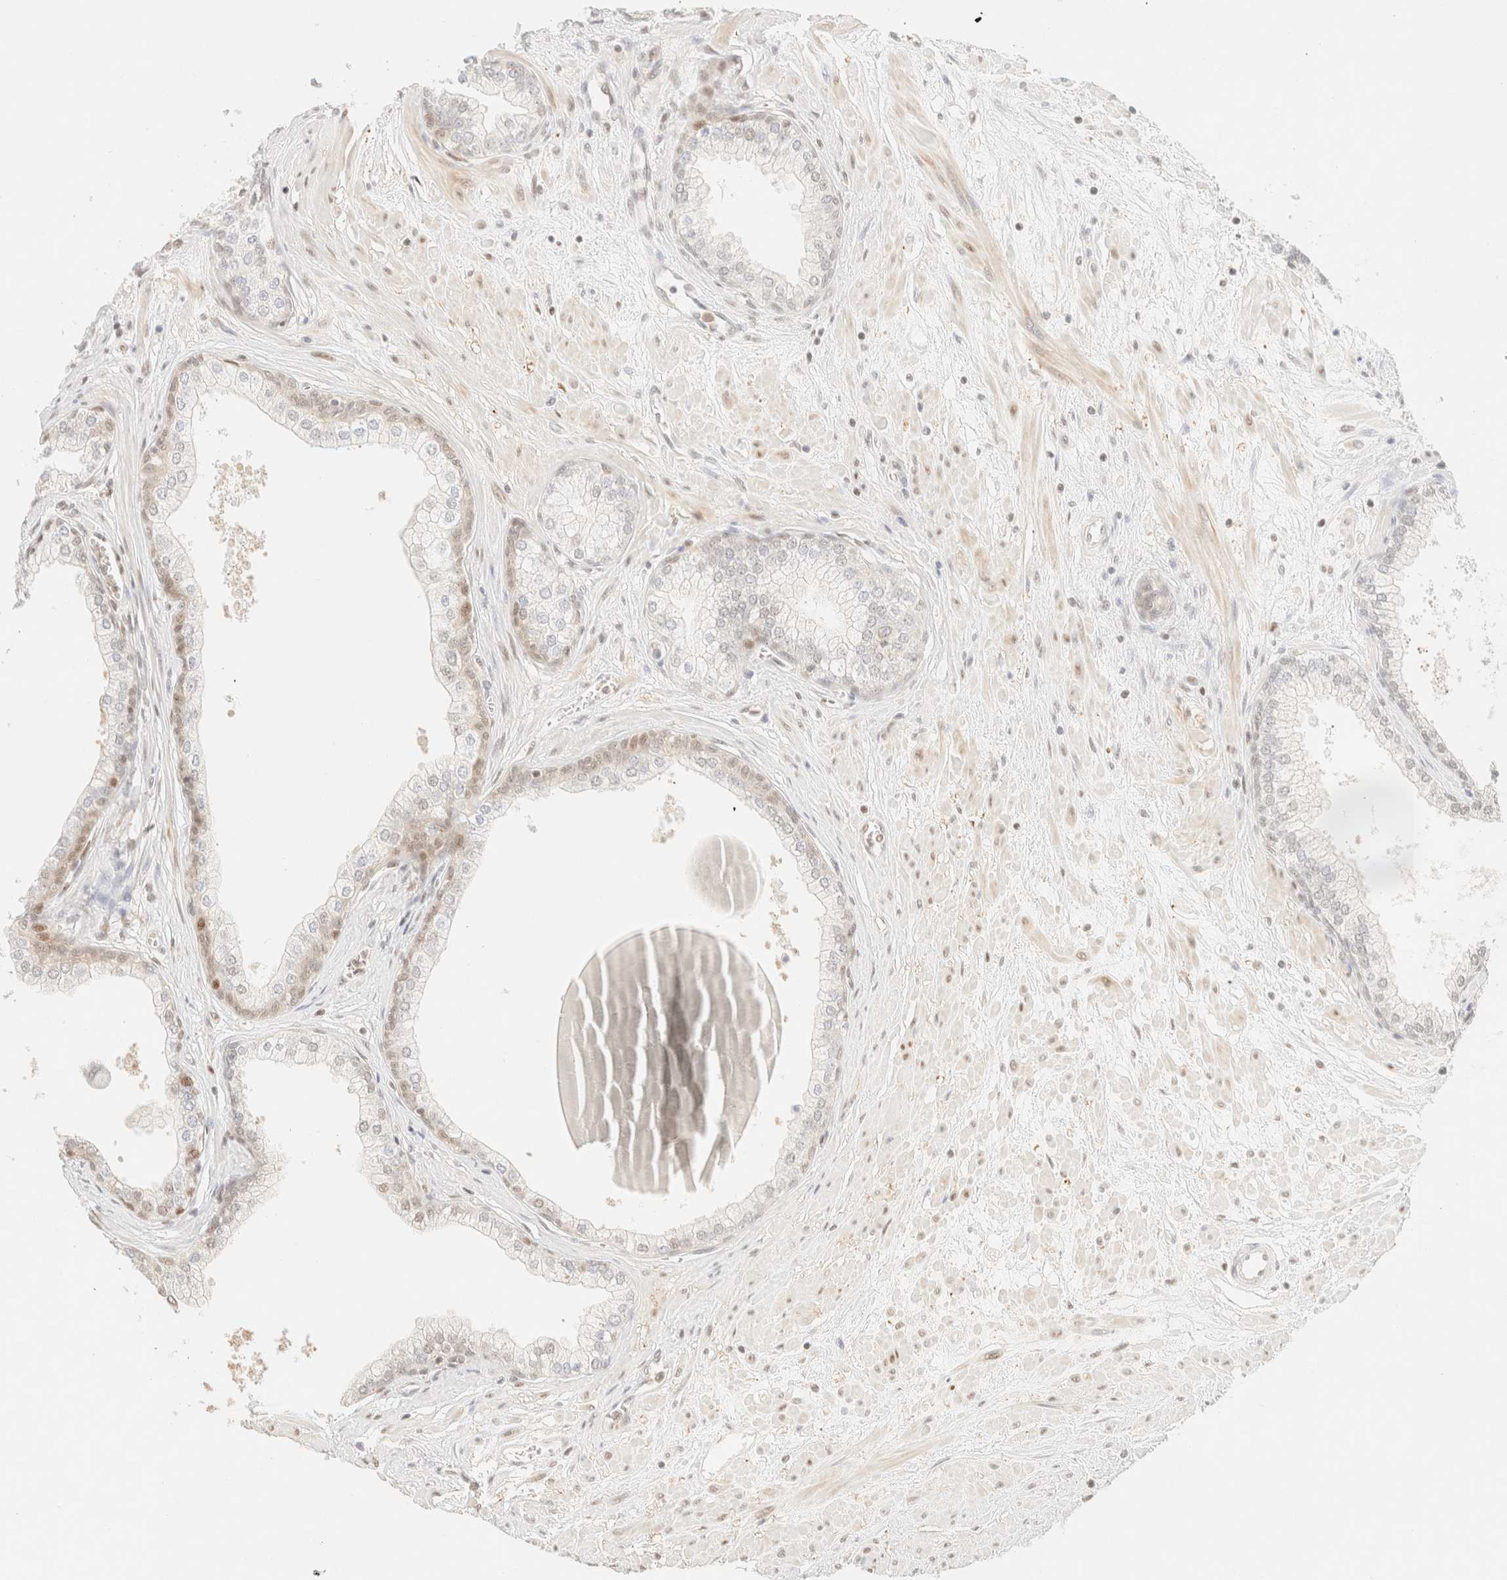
{"staining": {"intensity": "weak", "quantity": "<25%", "location": "cytoplasmic/membranous,nuclear"}, "tissue": "prostate", "cell_type": "Glandular cells", "image_type": "normal", "snomed": [{"axis": "morphology", "description": "Normal tissue, NOS"}, {"axis": "morphology", "description": "Urothelial carcinoma, Low grade"}, {"axis": "topography", "description": "Urinary bladder"}, {"axis": "topography", "description": "Prostate"}], "caption": "Immunohistochemical staining of normal human prostate displays no significant staining in glandular cells. (Stains: DAB immunohistochemistry with hematoxylin counter stain, Microscopy: brightfield microscopy at high magnification).", "gene": "TSR1", "patient": {"sex": "male", "age": 60}}